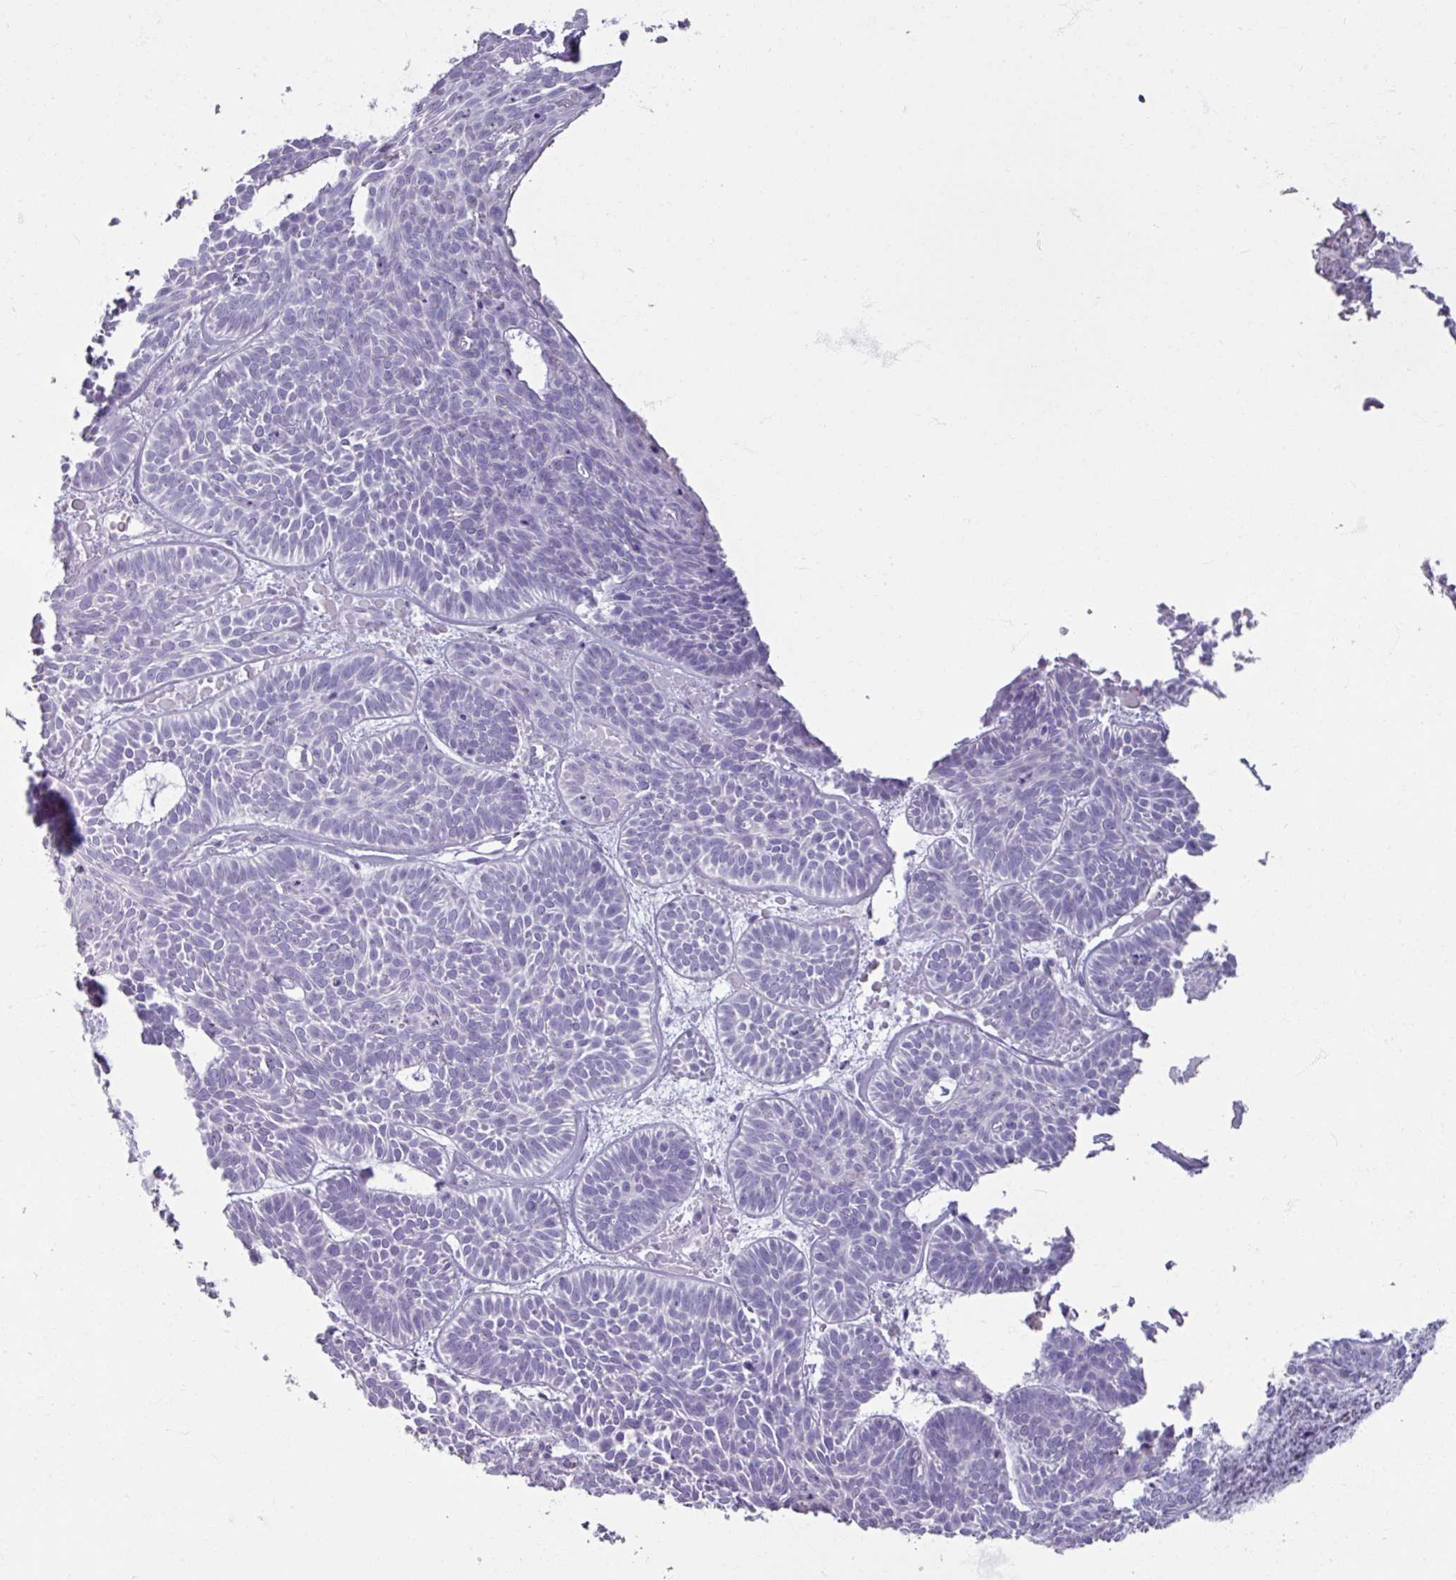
{"staining": {"intensity": "negative", "quantity": "none", "location": "none"}, "tissue": "skin cancer", "cell_type": "Tumor cells", "image_type": "cancer", "snomed": [{"axis": "morphology", "description": "Basal cell carcinoma"}, {"axis": "topography", "description": "Skin"}], "caption": "Immunohistochemical staining of skin cancer displays no significant staining in tumor cells.", "gene": "ARG1", "patient": {"sex": "male", "age": 85}}